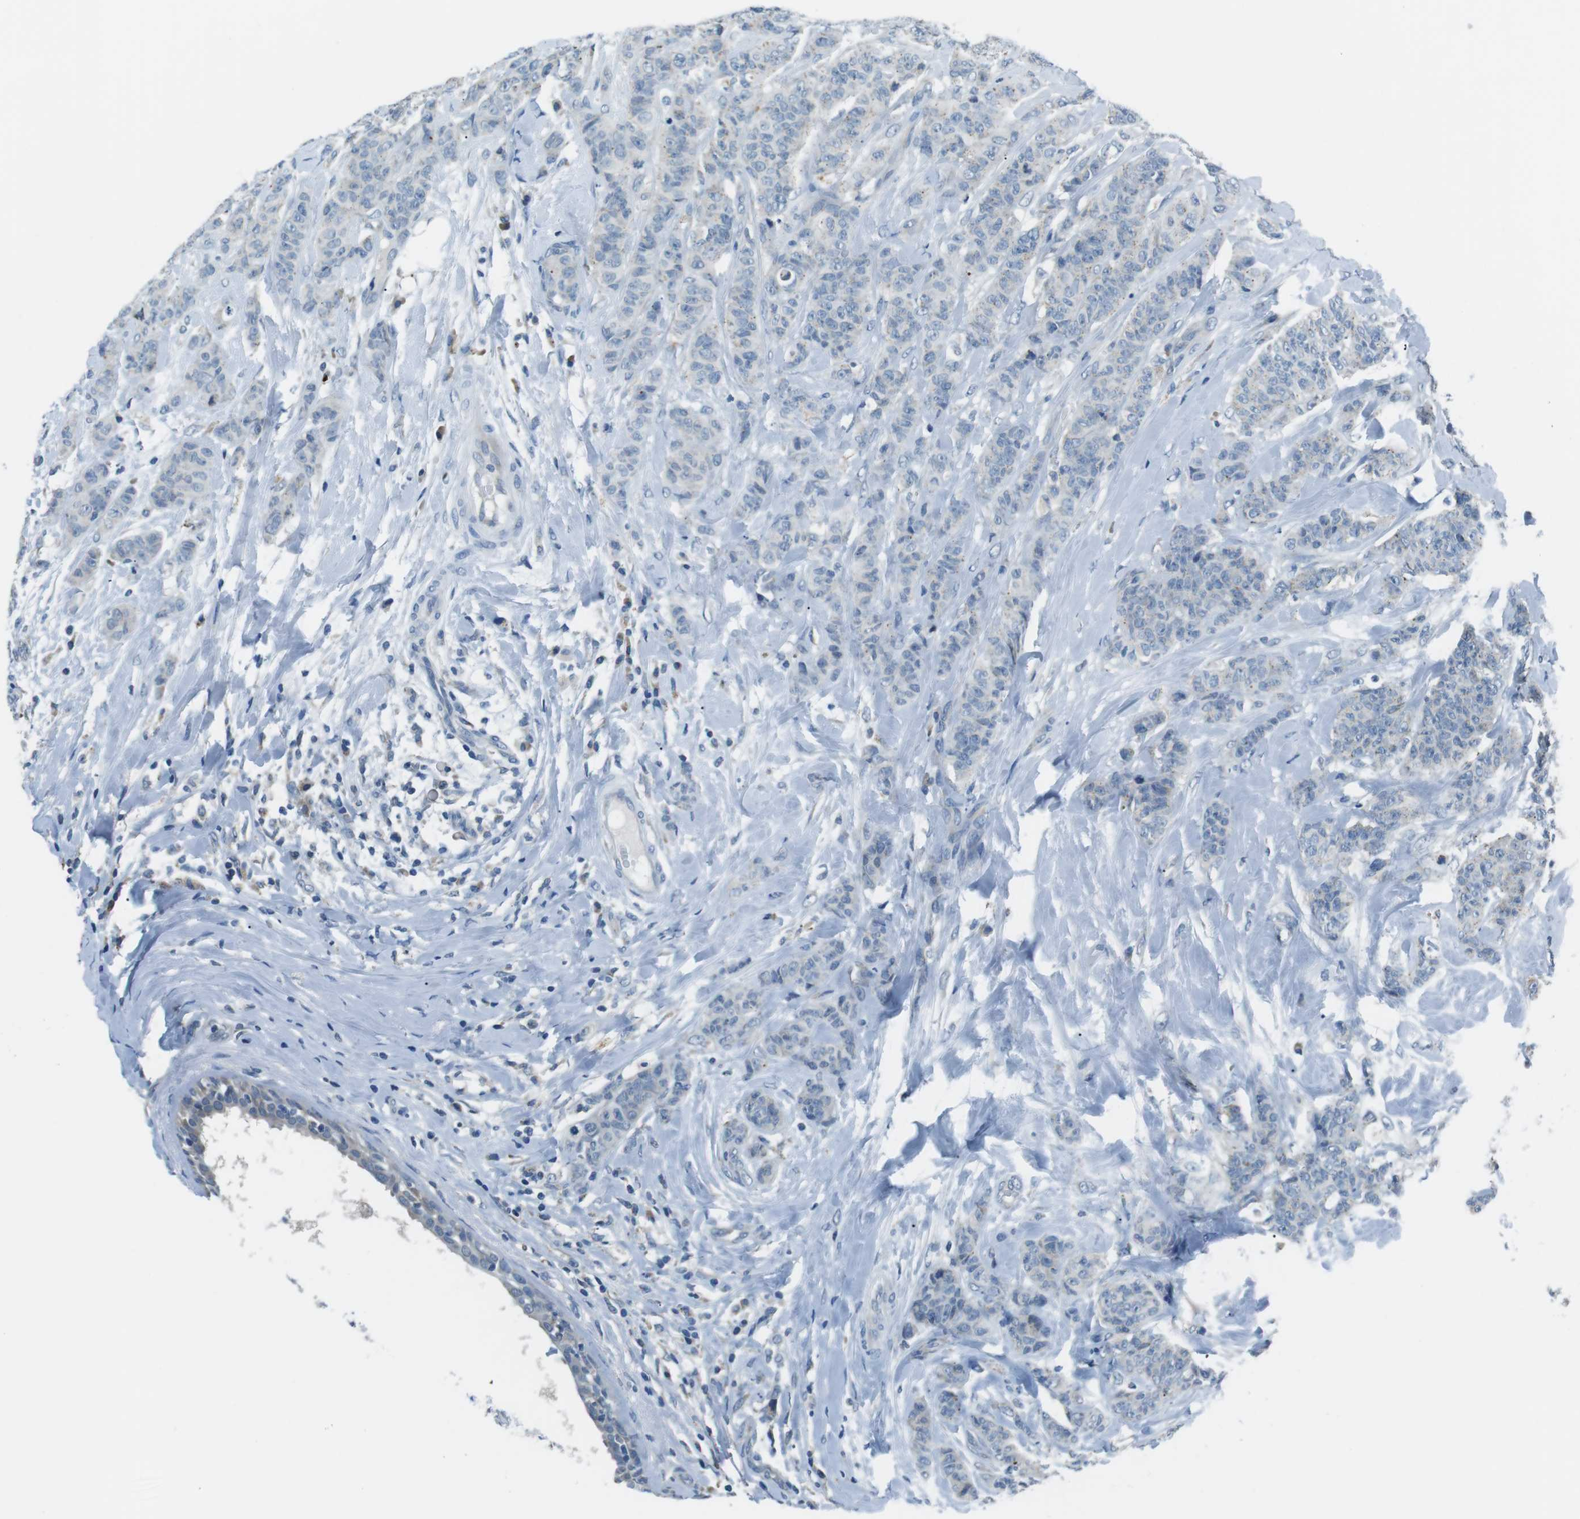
{"staining": {"intensity": "negative", "quantity": "none", "location": "none"}, "tissue": "breast cancer", "cell_type": "Tumor cells", "image_type": "cancer", "snomed": [{"axis": "morphology", "description": "Normal tissue, NOS"}, {"axis": "morphology", "description": "Duct carcinoma"}, {"axis": "topography", "description": "Breast"}], "caption": "The image demonstrates no staining of tumor cells in breast intraductal carcinoma. (DAB immunohistochemistry (IHC) visualized using brightfield microscopy, high magnification).", "gene": "FAM3B", "patient": {"sex": "female", "age": 40}}